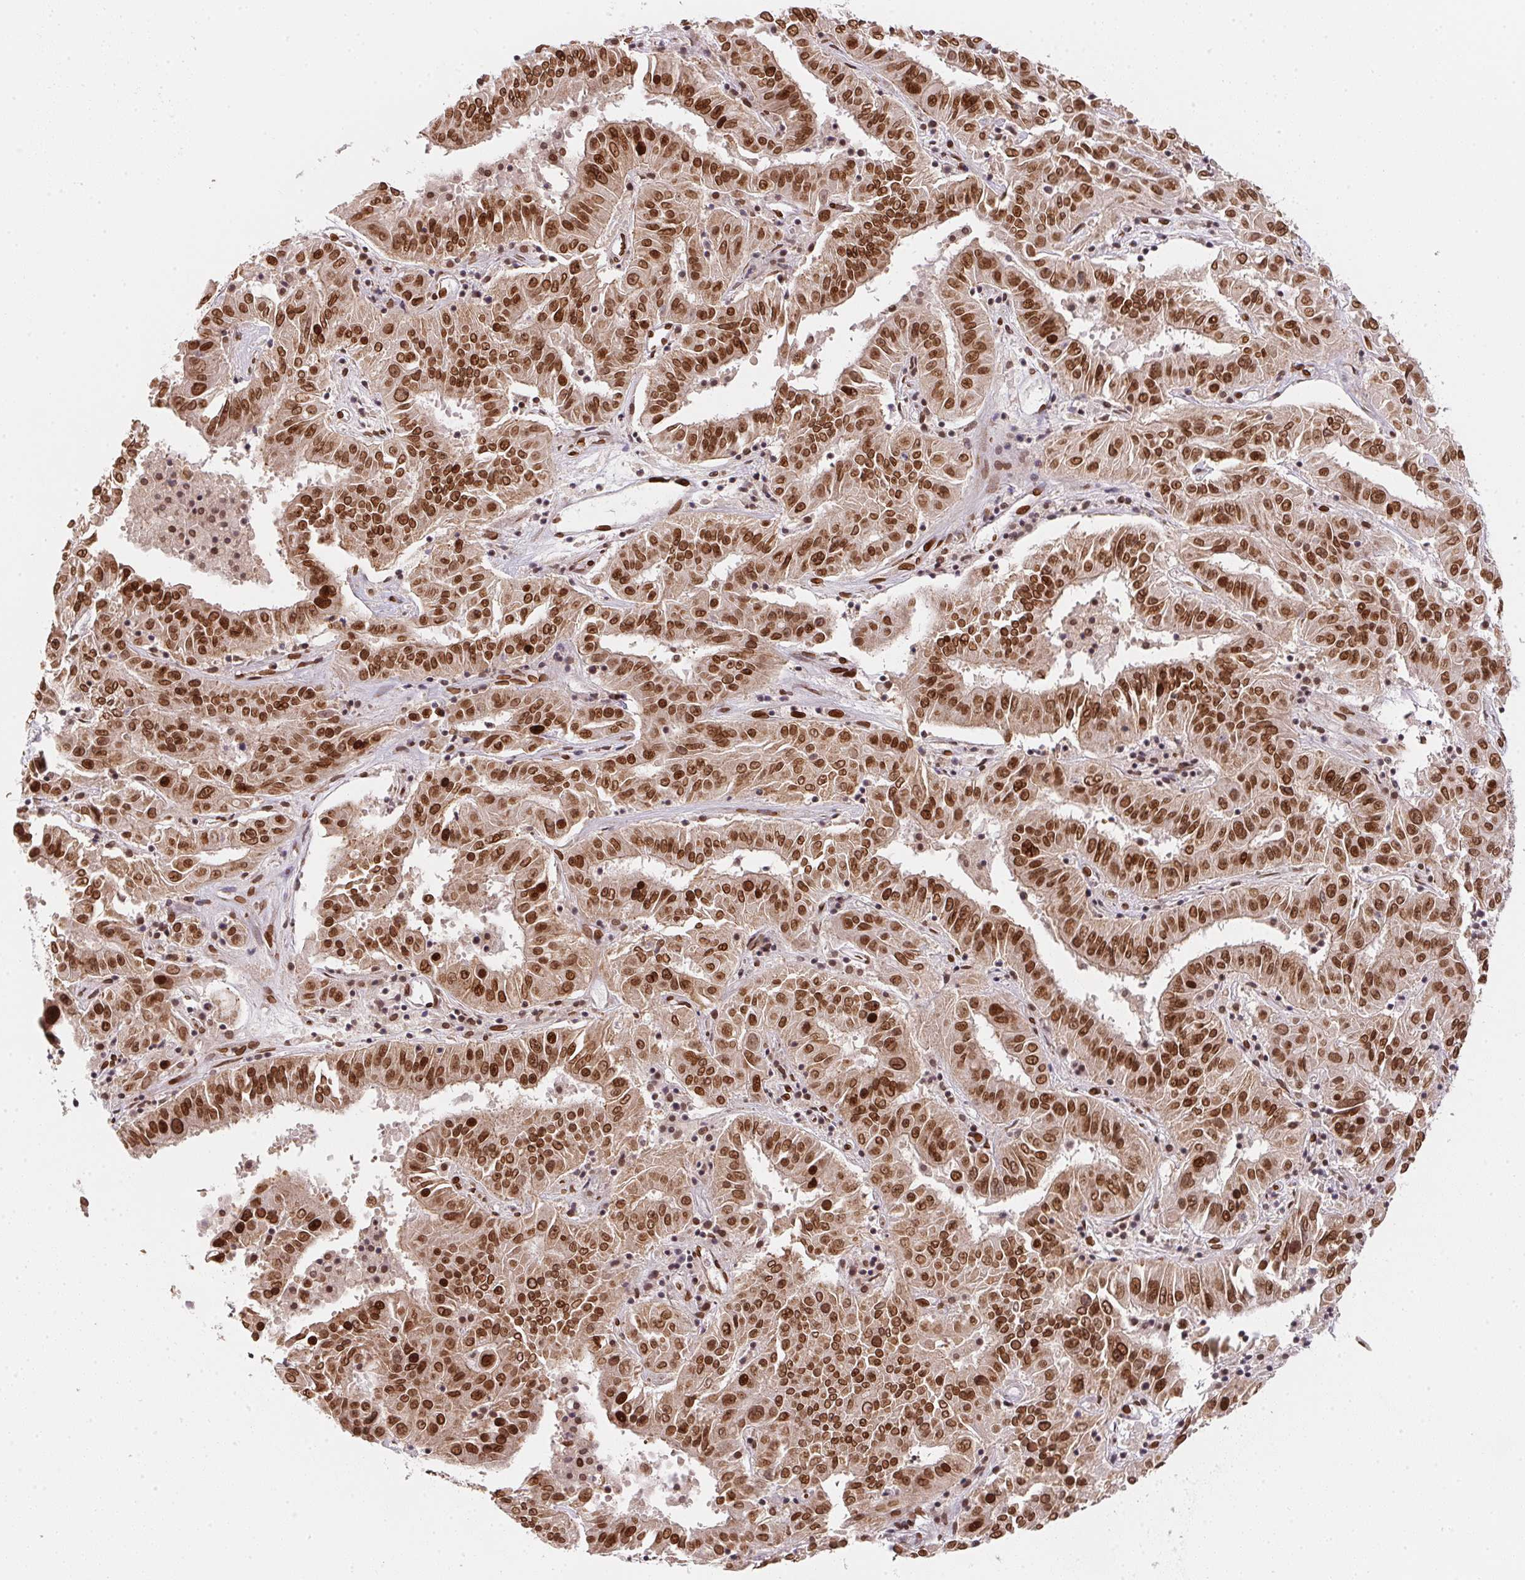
{"staining": {"intensity": "strong", "quantity": ">75%", "location": "cytoplasmic/membranous,nuclear"}, "tissue": "pancreatic cancer", "cell_type": "Tumor cells", "image_type": "cancer", "snomed": [{"axis": "morphology", "description": "Adenocarcinoma, NOS"}, {"axis": "topography", "description": "Pancreas"}], "caption": "Brown immunohistochemical staining in pancreatic cancer (adenocarcinoma) reveals strong cytoplasmic/membranous and nuclear positivity in approximately >75% of tumor cells.", "gene": "SAP30BP", "patient": {"sex": "male", "age": 63}}